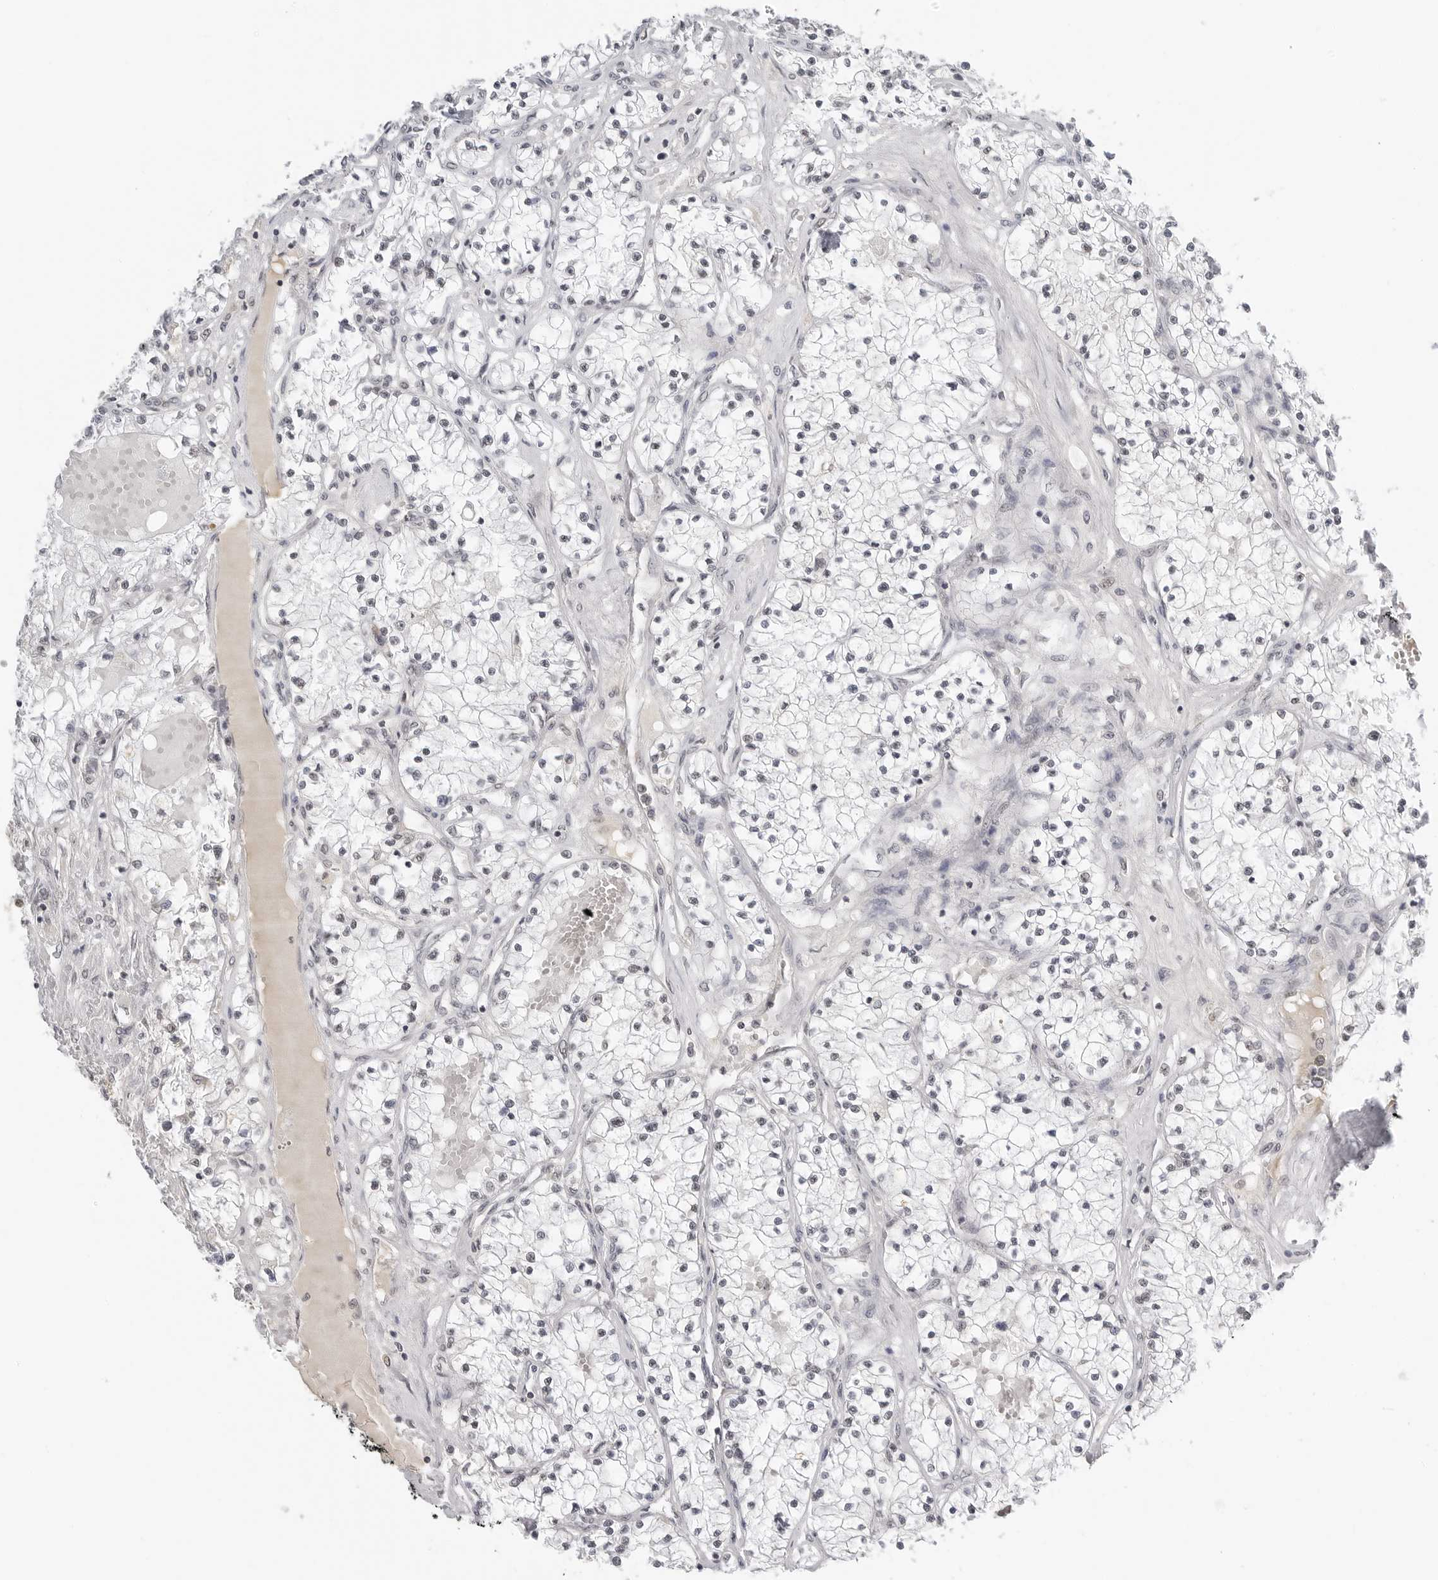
{"staining": {"intensity": "negative", "quantity": "none", "location": "none"}, "tissue": "renal cancer", "cell_type": "Tumor cells", "image_type": "cancer", "snomed": [{"axis": "morphology", "description": "Normal tissue, NOS"}, {"axis": "morphology", "description": "Adenocarcinoma, NOS"}, {"axis": "topography", "description": "Kidney"}], "caption": "High magnification brightfield microscopy of renal adenocarcinoma stained with DAB (3,3'-diaminobenzidine) (brown) and counterstained with hematoxylin (blue): tumor cells show no significant staining.", "gene": "WRAP53", "patient": {"sex": "male", "age": 68}}